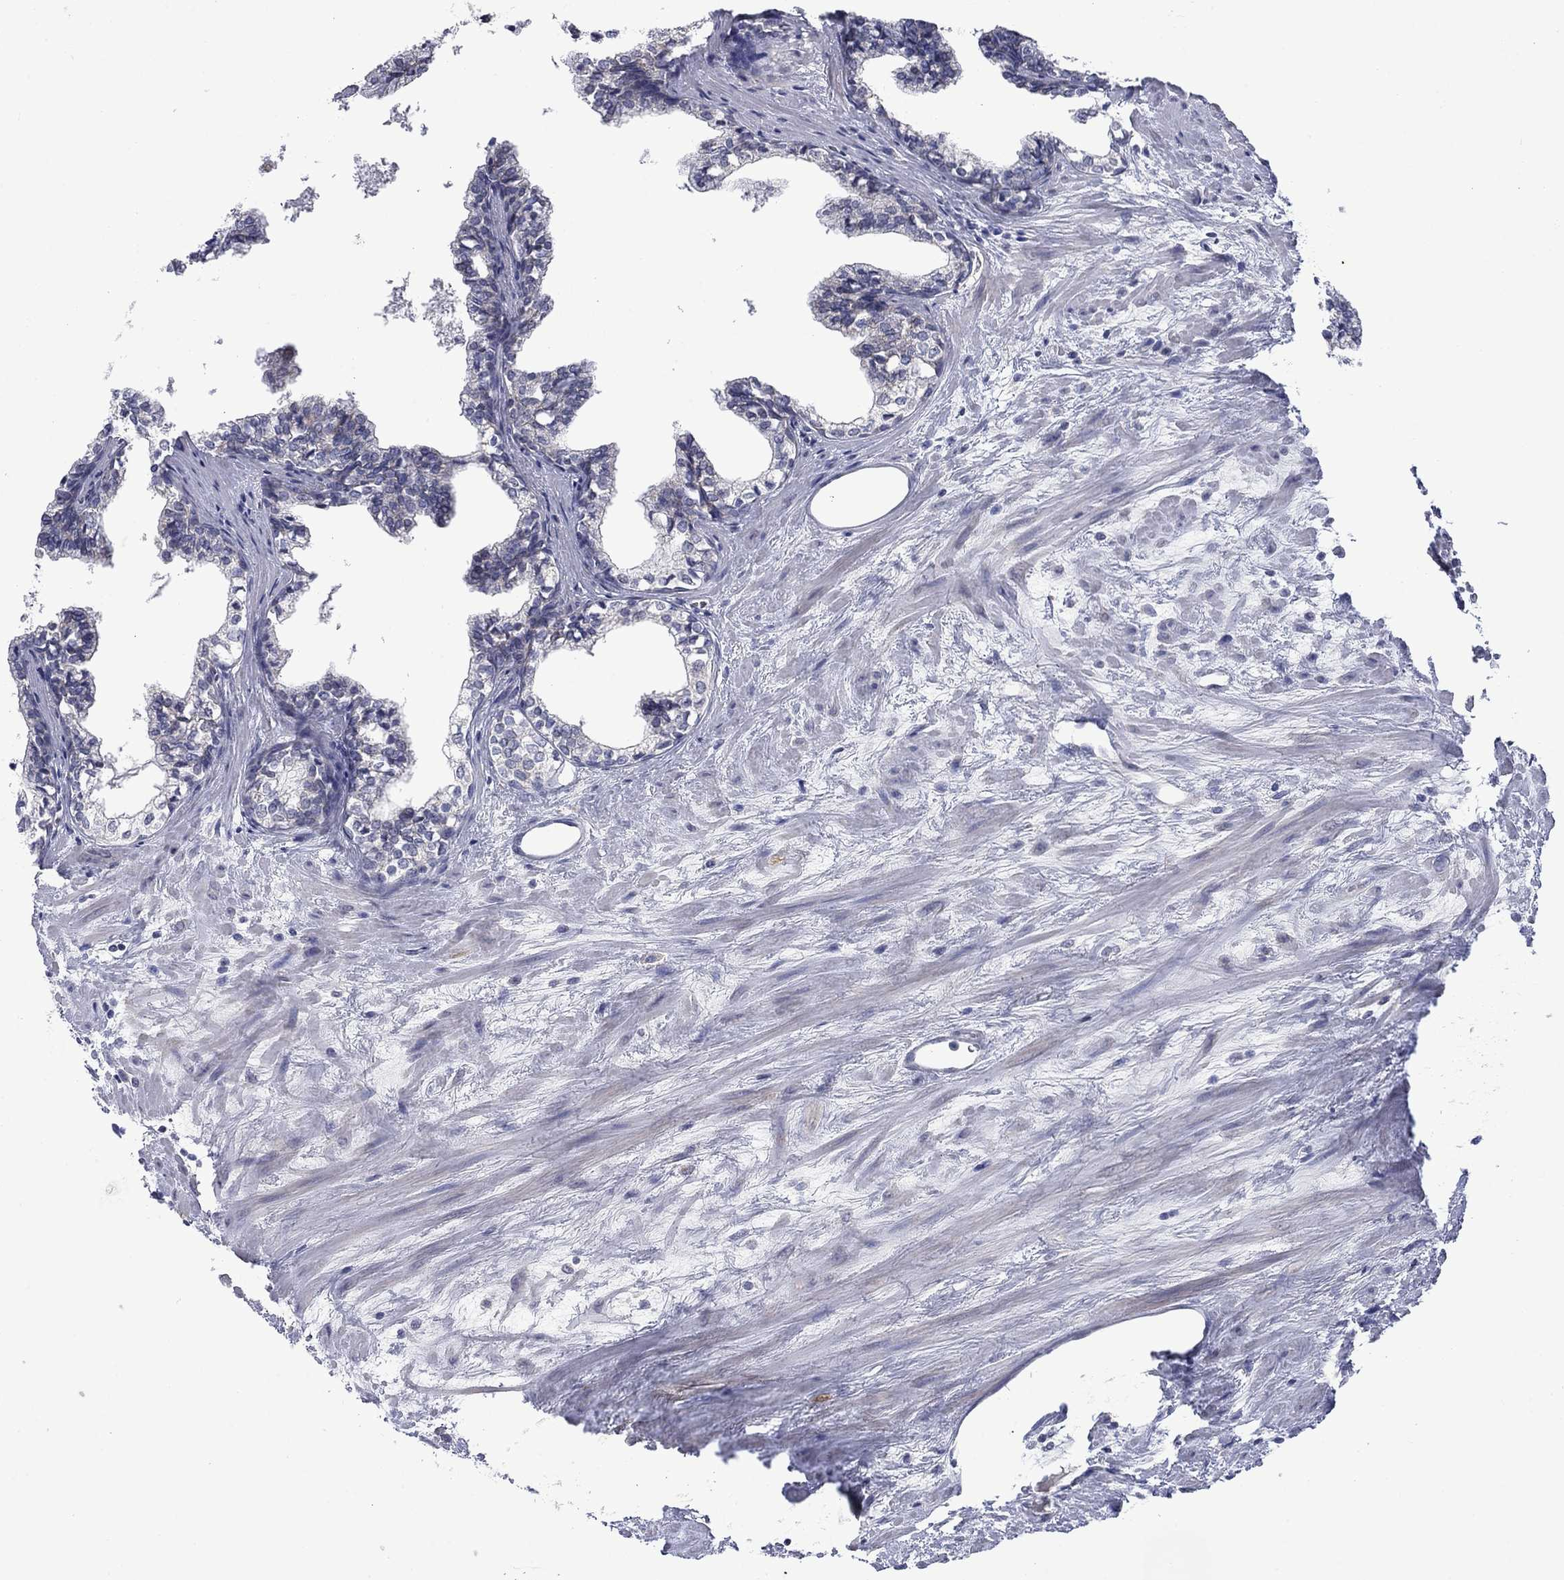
{"staining": {"intensity": "negative", "quantity": "none", "location": "none"}, "tissue": "prostate cancer", "cell_type": "Tumor cells", "image_type": "cancer", "snomed": [{"axis": "morphology", "description": "Adenocarcinoma, NOS"}, {"axis": "topography", "description": "Prostate and seminal vesicle, NOS"}], "caption": "Immunohistochemistry (IHC) micrograph of adenocarcinoma (prostate) stained for a protein (brown), which displays no positivity in tumor cells.", "gene": "KCNJ16", "patient": {"sex": "male", "age": 63}}